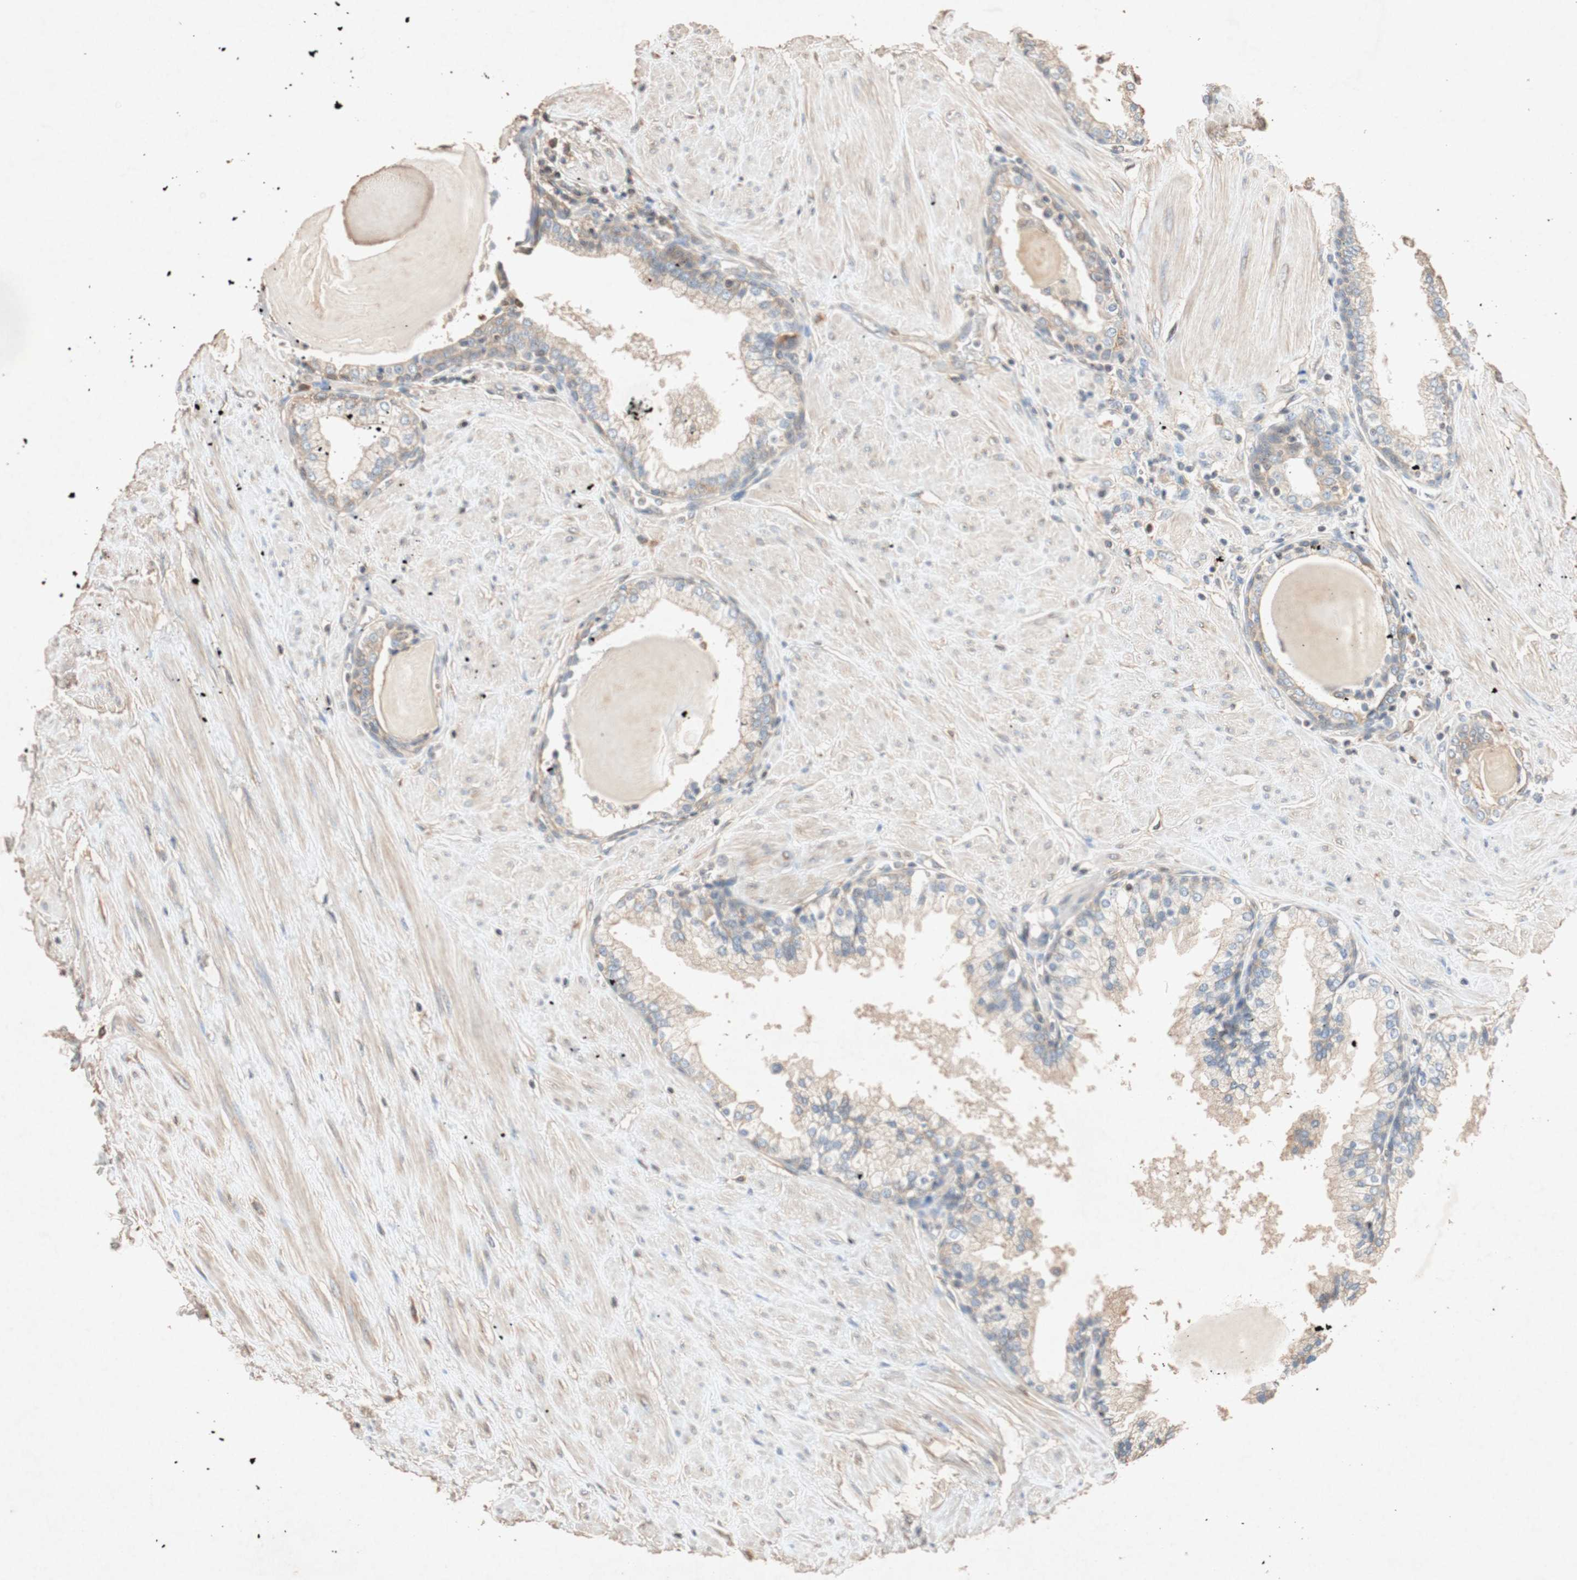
{"staining": {"intensity": "weak", "quantity": ">75%", "location": "cytoplasmic/membranous"}, "tissue": "prostate", "cell_type": "Glandular cells", "image_type": "normal", "snomed": [{"axis": "morphology", "description": "Normal tissue, NOS"}, {"axis": "topography", "description": "Prostate"}], "caption": "Prostate stained with DAB (3,3'-diaminobenzidine) immunohistochemistry shows low levels of weak cytoplasmic/membranous staining in about >75% of glandular cells. The protein is stained brown, and the nuclei are stained in blue (DAB IHC with brightfield microscopy, high magnification).", "gene": "TUBB", "patient": {"sex": "male", "age": 51}}